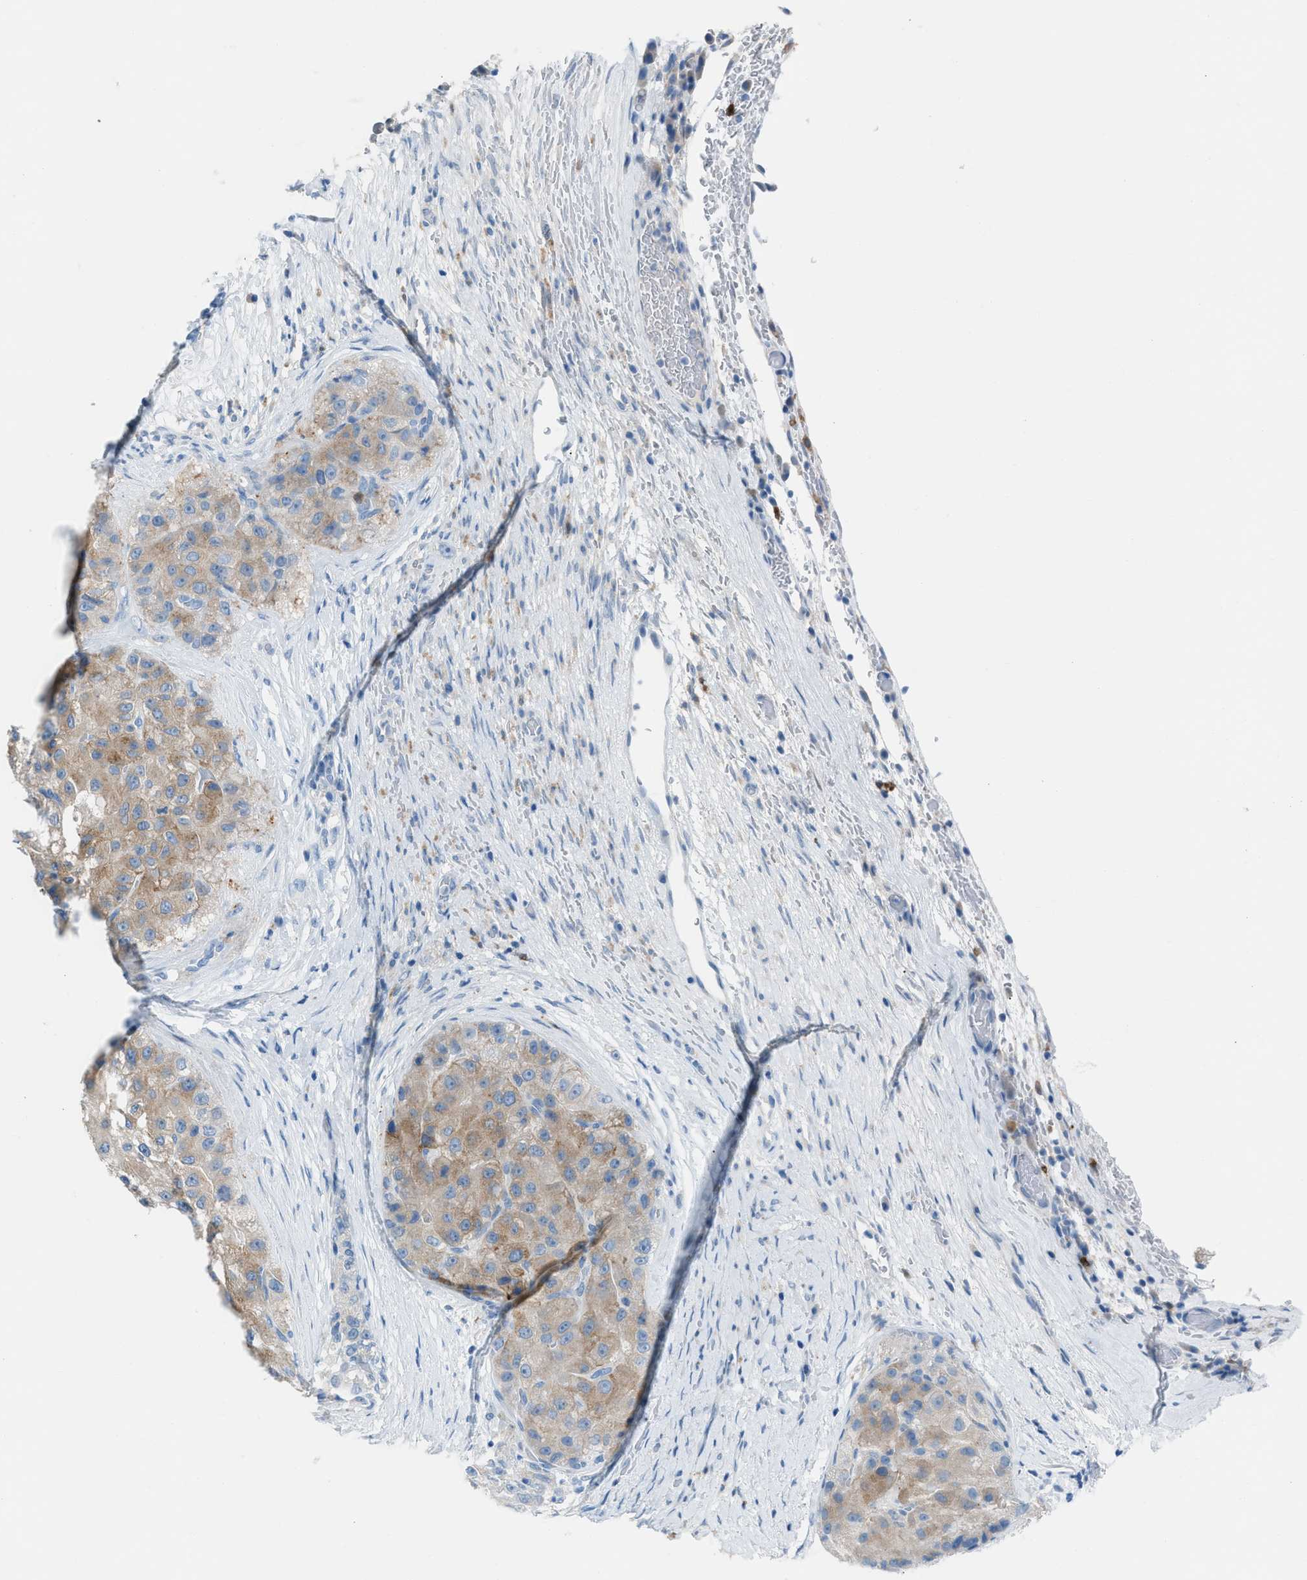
{"staining": {"intensity": "weak", "quantity": ">75%", "location": "cytoplasmic/membranous"}, "tissue": "liver cancer", "cell_type": "Tumor cells", "image_type": "cancer", "snomed": [{"axis": "morphology", "description": "Carcinoma, Hepatocellular, NOS"}, {"axis": "topography", "description": "Liver"}], "caption": "Immunohistochemical staining of human liver cancer (hepatocellular carcinoma) shows weak cytoplasmic/membranous protein positivity in about >75% of tumor cells. (IHC, brightfield microscopy, high magnification).", "gene": "CLEC10A", "patient": {"sex": "male", "age": 80}}